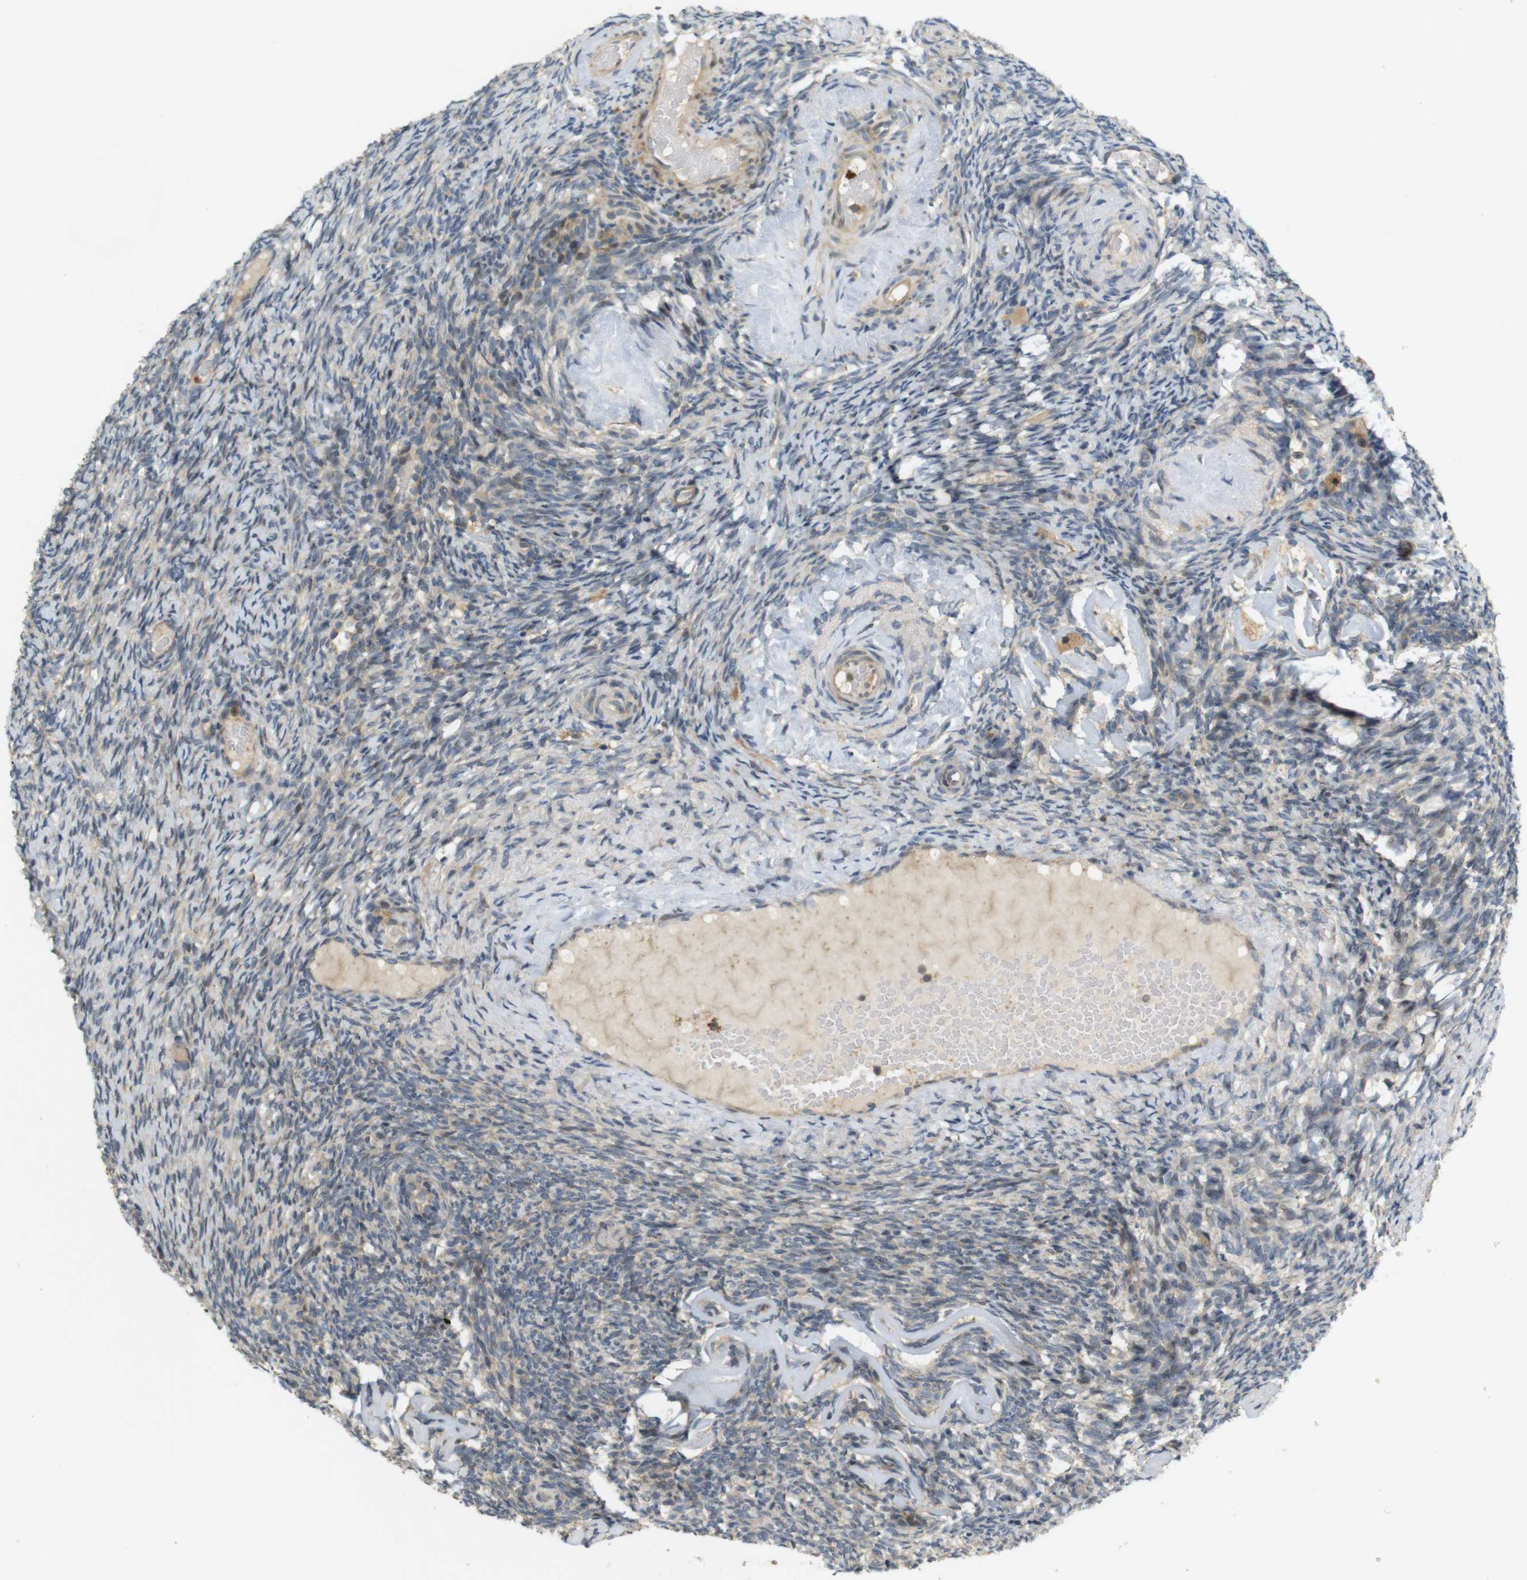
{"staining": {"intensity": "weak", "quantity": "25%-75%", "location": "cytoplasmic/membranous"}, "tissue": "ovary", "cell_type": "Ovarian stroma cells", "image_type": "normal", "snomed": [{"axis": "morphology", "description": "Normal tissue, NOS"}, {"axis": "topography", "description": "Ovary"}], "caption": "Human ovary stained with a brown dye exhibits weak cytoplasmic/membranous positive positivity in about 25%-75% of ovarian stroma cells.", "gene": "TMX3", "patient": {"sex": "female", "age": 60}}